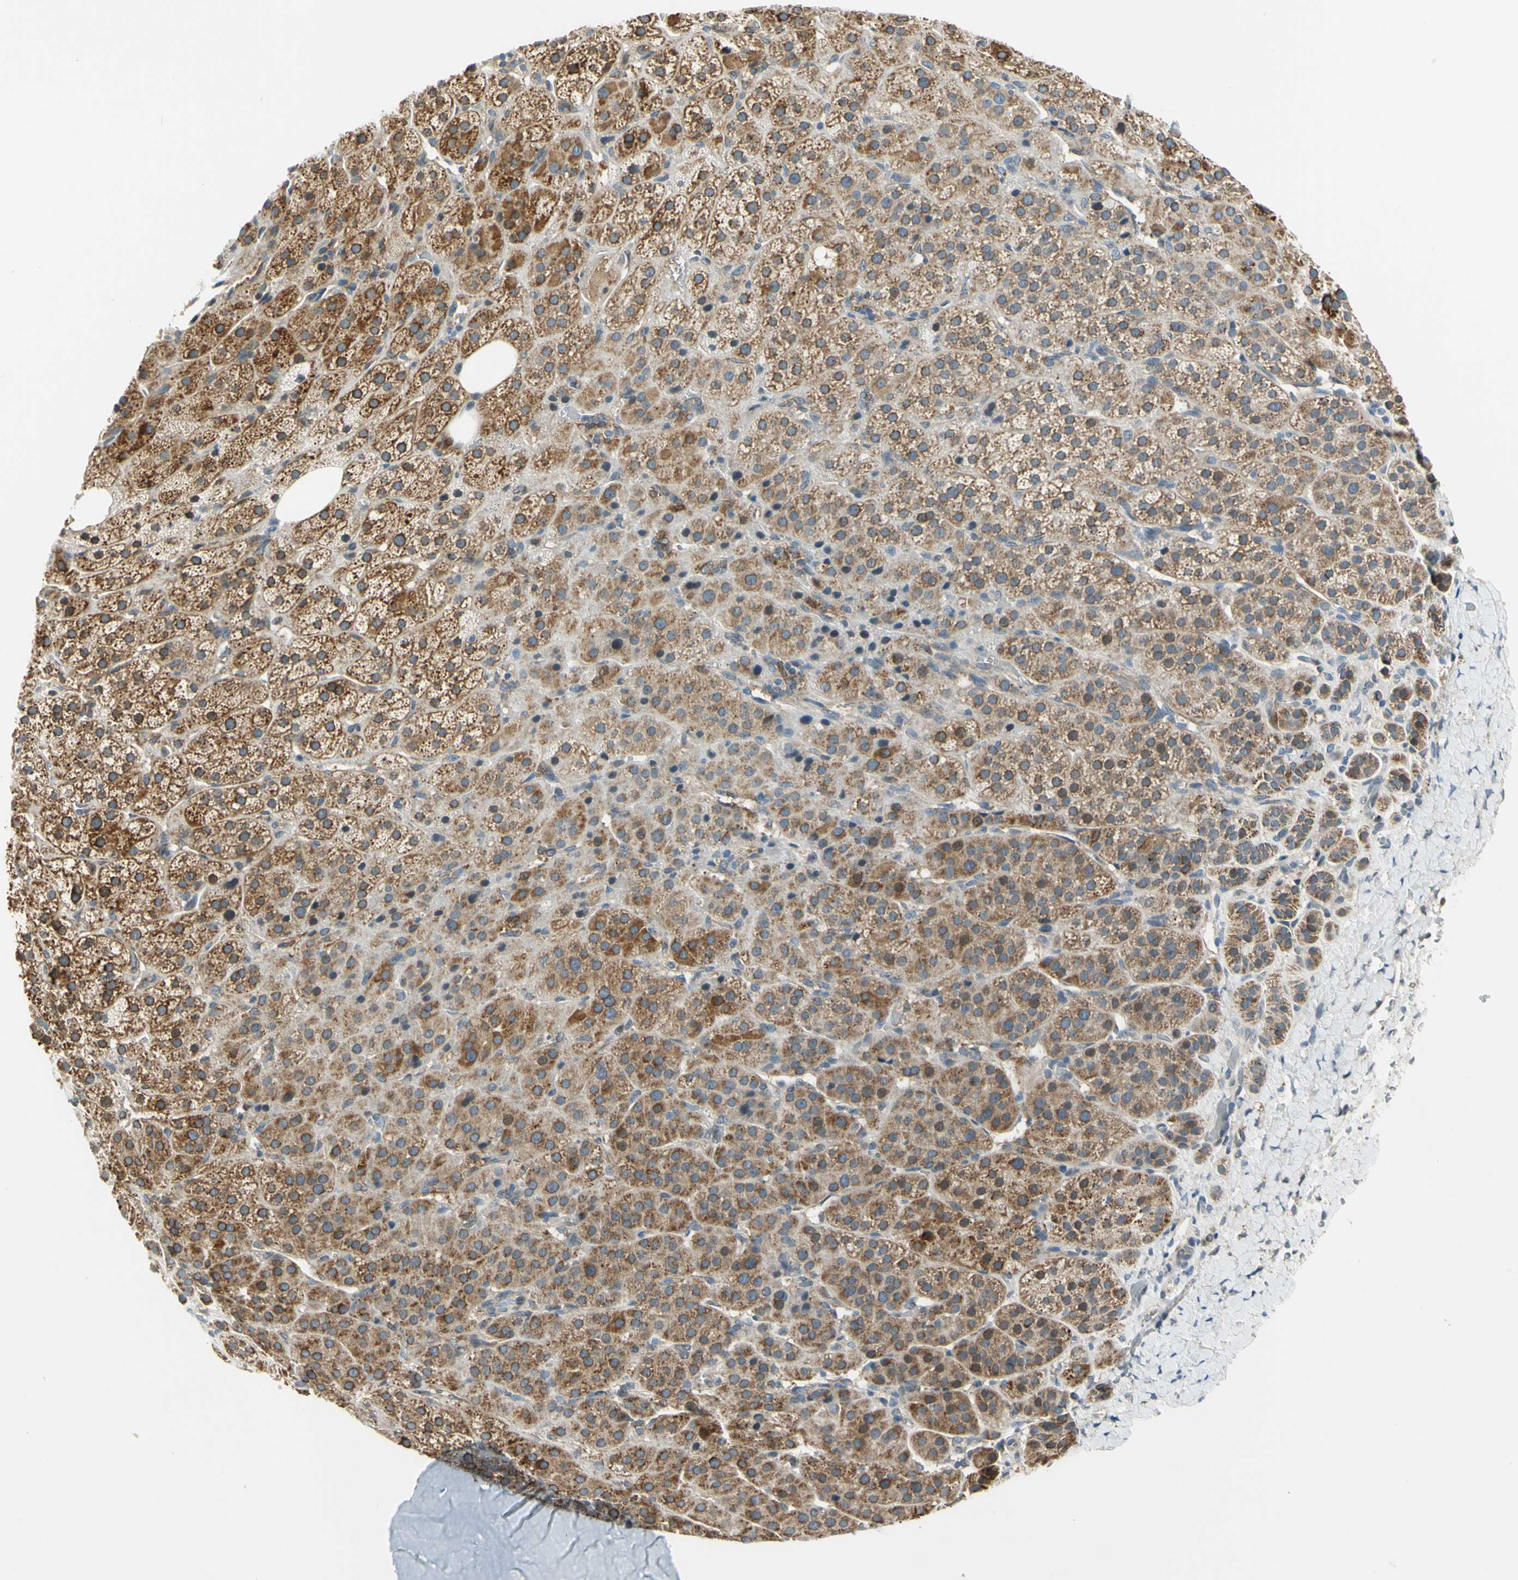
{"staining": {"intensity": "moderate", "quantity": ">75%", "location": "cytoplasmic/membranous"}, "tissue": "adrenal gland", "cell_type": "Glandular cells", "image_type": "normal", "snomed": [{"axis": "morphology", "description": "Normal tissue, NOS"}, {"axis": "topography", "description": "Adrenal gland"}], "caption": "Adrenal gland stained with DAB (3,3'-diaminobenzidine) immunohistochemistry (IHC) demonstrates medium levels of moderate cytoplasmic/membranous expression in approximately >75% of glandular cells. (IHC, brightfield microscopy, high magnification).", "gene": "NPHP3", "patient": {"sex": "female", "age": 57}}